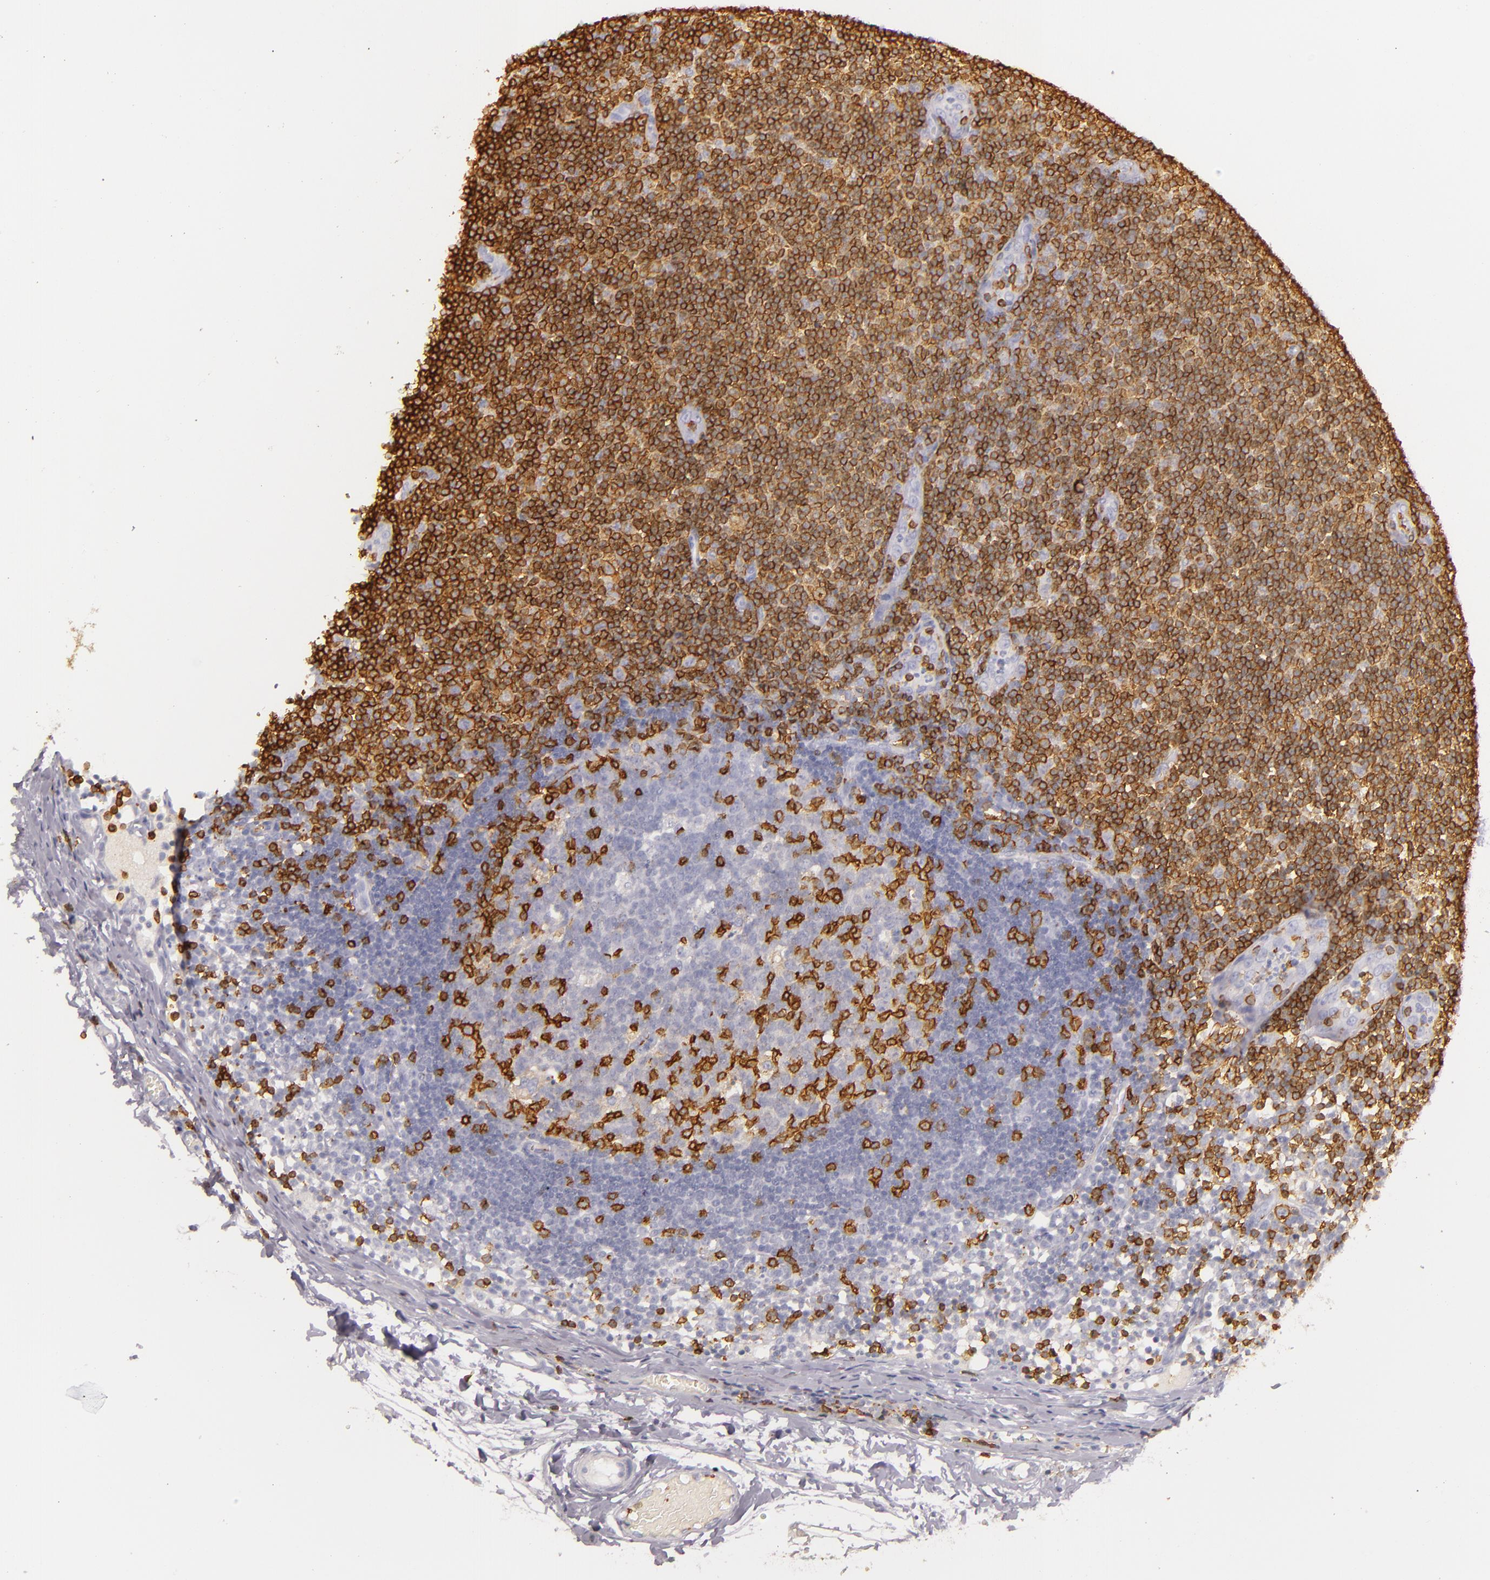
{"staining": {"intensity": "strong", "quantity": "25%-75%", "location": "cytoplasmic/membranous"}, "tissue": "lymph node", "cell_type": "Germinal center cells", "image_type": "normal", "snomed": [{"axis": "morphology", "description": "Normal tissue, NOS"}, {"axis": "morphology", "description": "Inflammation, NOS"}, {"axis": "topography", "description": "Lymph node"}, {"axis": "topography", "description": "Salivary gland"}], "caption": "There is high levels of strong cytoplasmic/membranous expression in germinal center cells of normal lymph node, as demonstrated by immunohistochemical staining (brown color).", "gene": "LAT", "patient": {"sex": "male", "age": 3}}